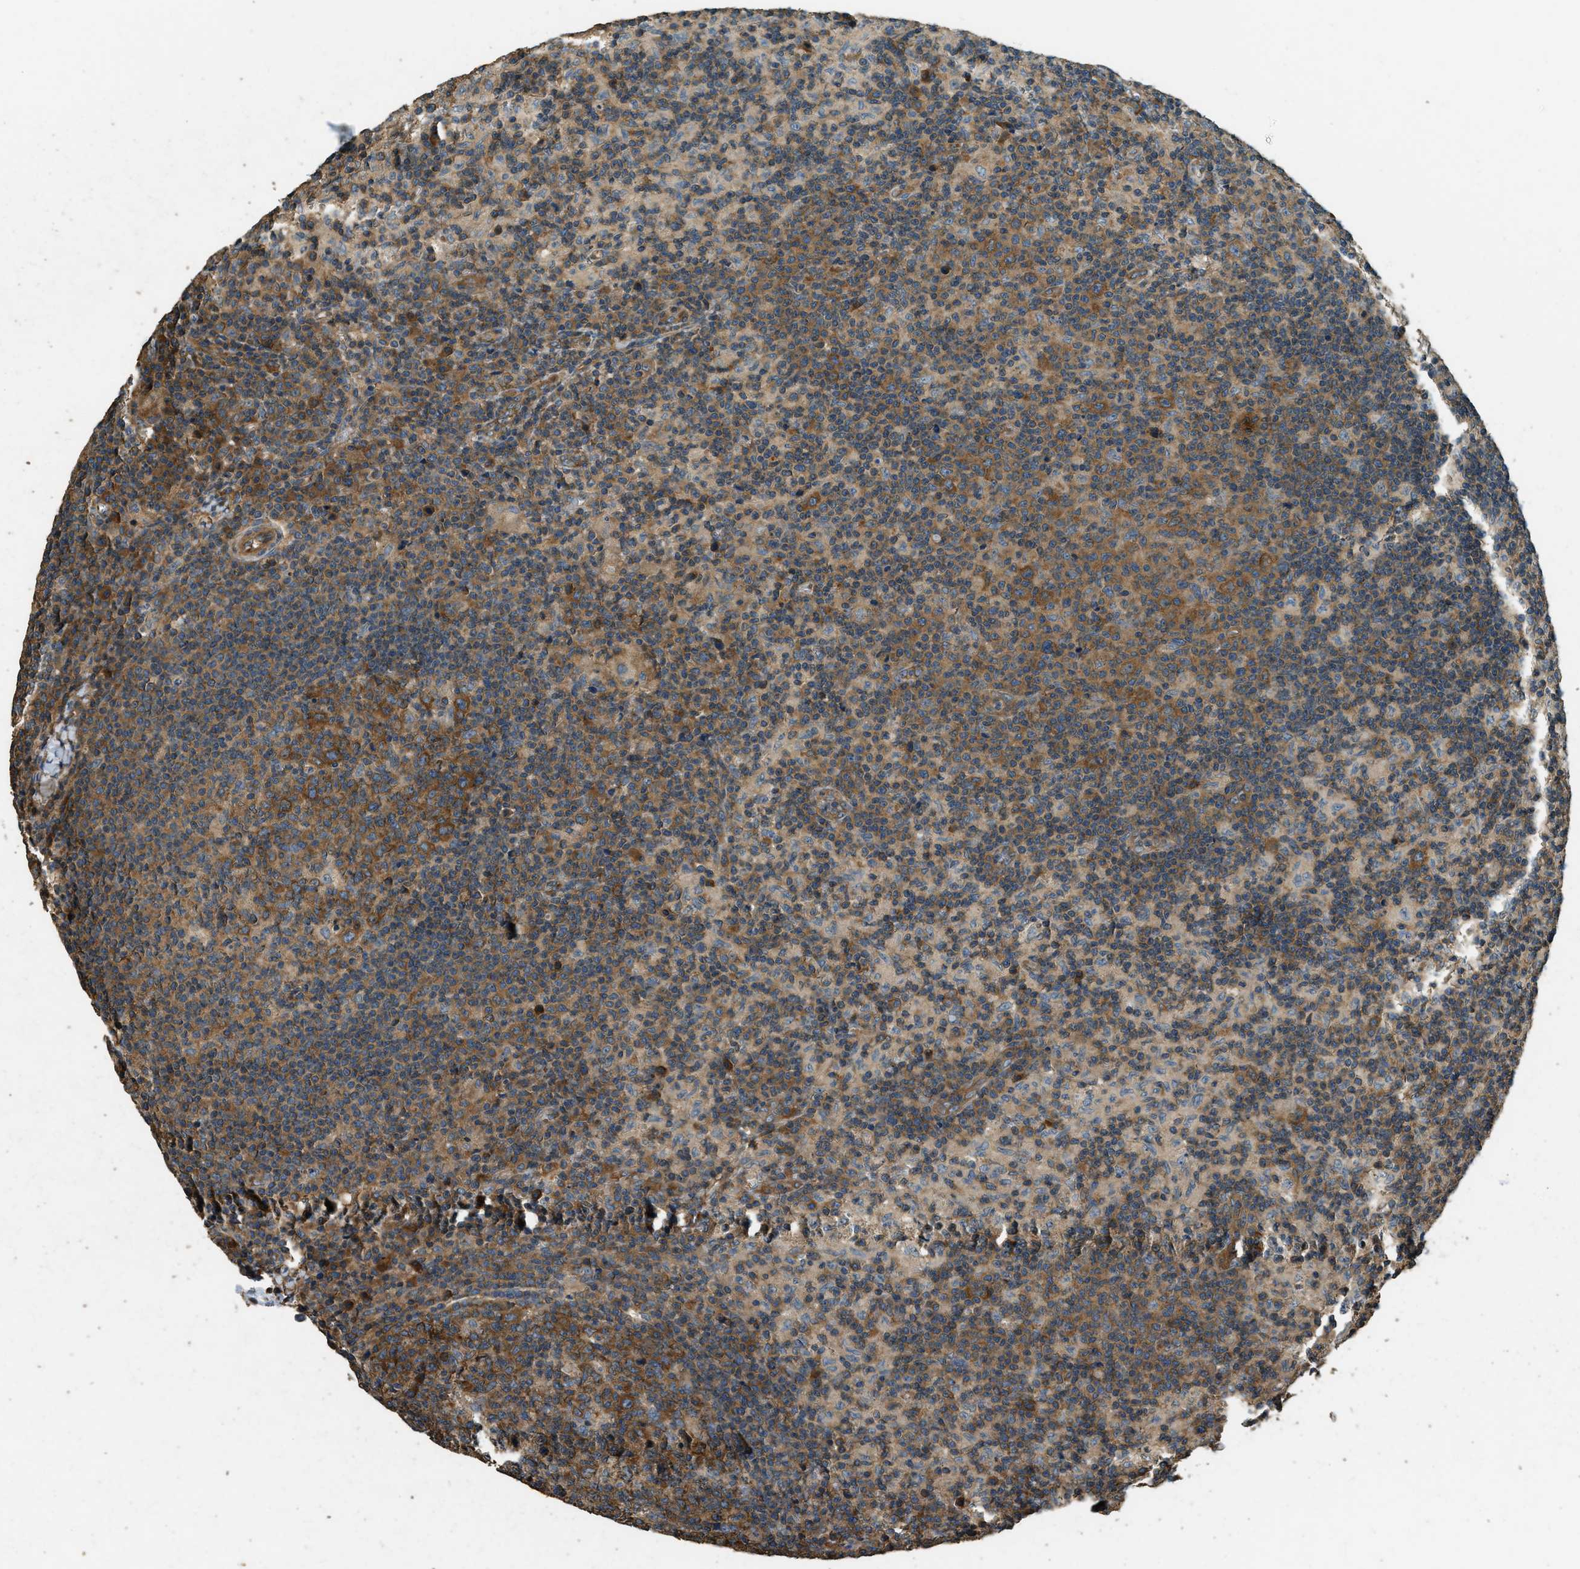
{"staining": {"intensity": "moderate", "quantity": "25%-75%", "location": "cytoplasmic/membranous"}, "tissue": "lymph node", "cell_type": "Germinal center cells", "image_type": "normal", "snomed": [{"axis": "morphology", "description": "Normal tissue, NOS"}, {"axis": "morphology", "description": "Inflammation, NOS"}, {"axis": "topography", "description": "Lymph node"}], "caption": "Immunohistochemical staining of benign lymph node shows moderate cytoplasmic/membranous protein staining in about 25%-75% of germinal center cells.", "gene": "MARS1", "patient": {"sex": "male", "age": 55}}